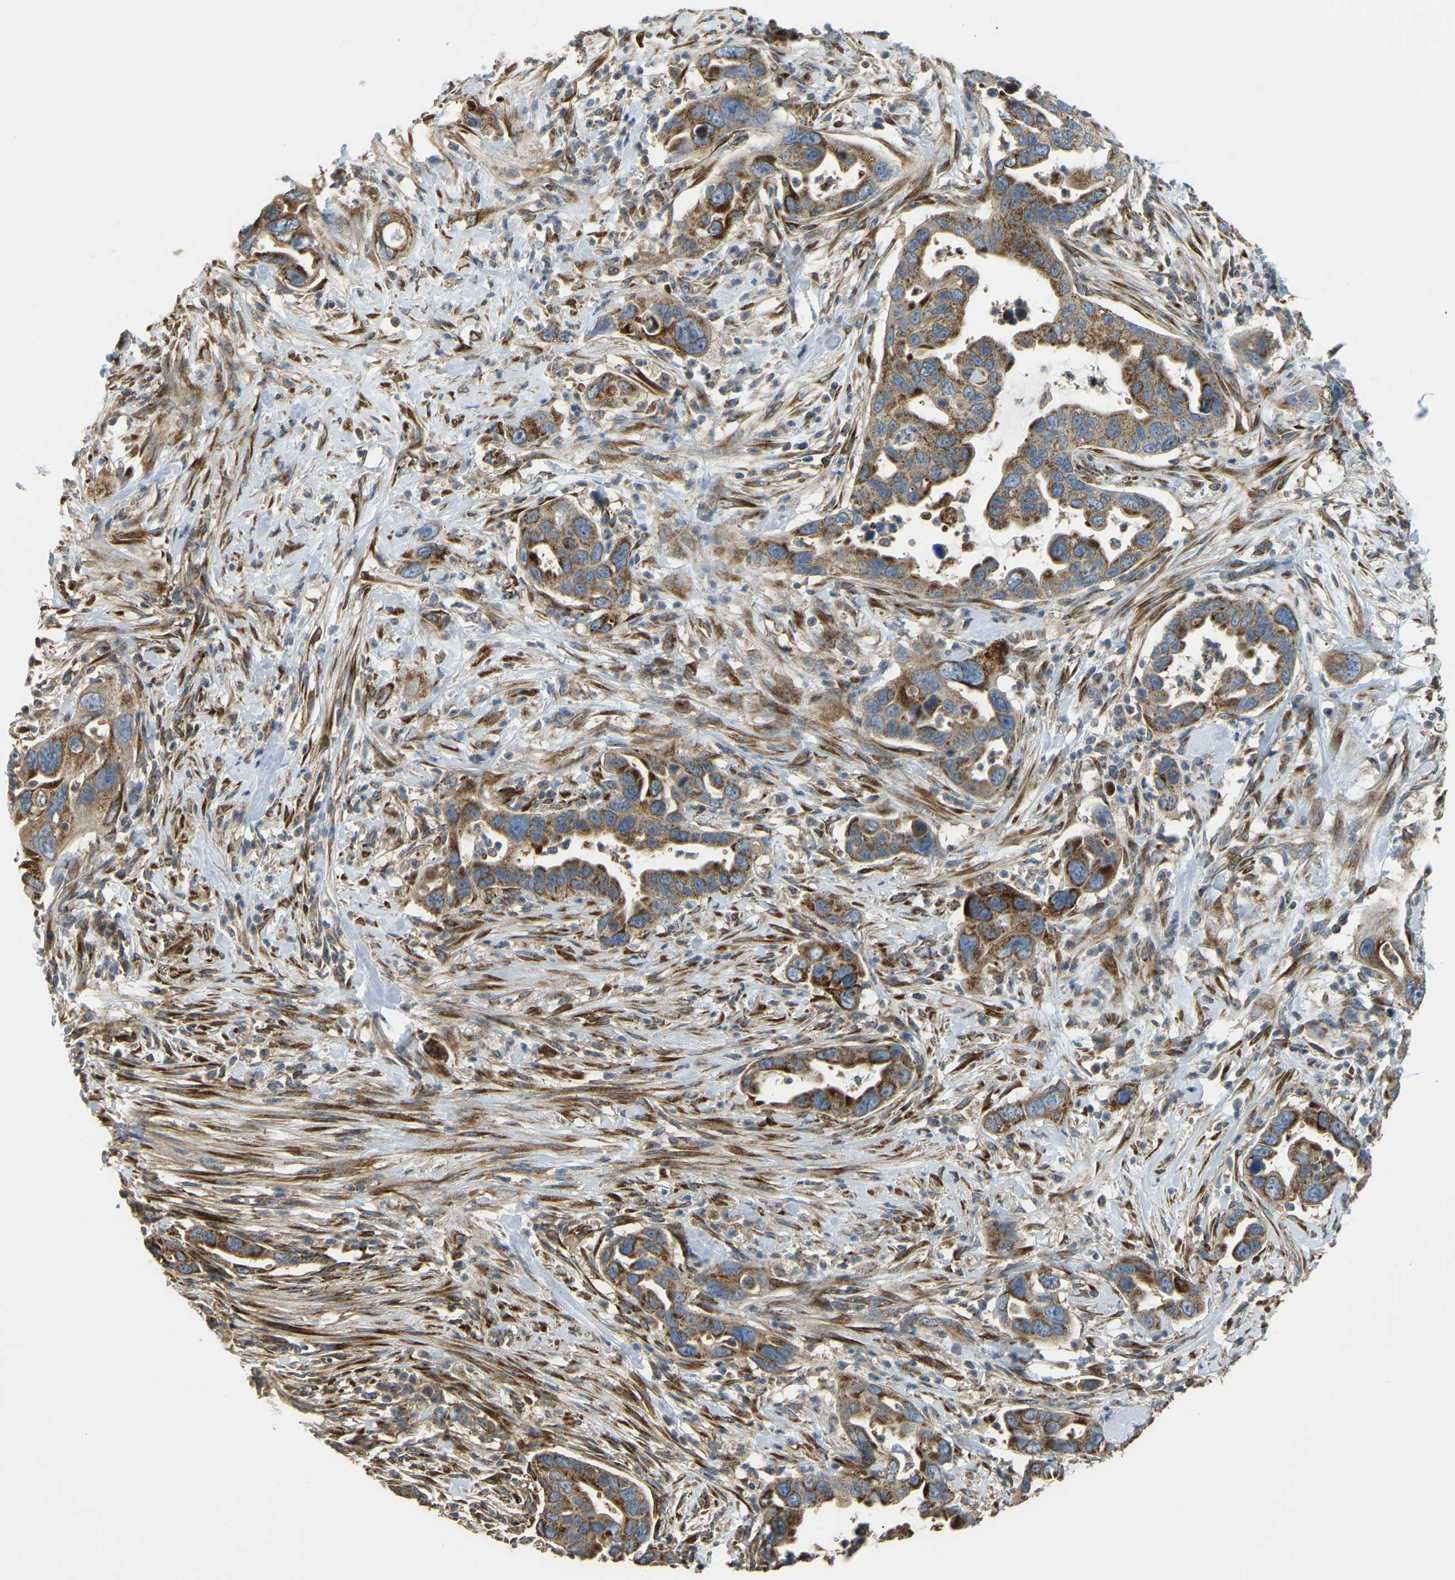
{"staining": {"intensity": "moderate", "quantity": ">75%", "location": "cytoplasmic/membranous"}, "tissue": "pancreatic cancer", "cell_type": "Tumor cells", "image_type": "cancer", "snomed": [{"axis": "morphology", "description": "Adenocarcinoma, NOS"}, {"axis": "topography", "description": "Pancreas"}], "caption": "High-power microscopy captured an immunohistochemistry (IHC) histopathology image of pancreatic cancer (adenocarcinoma), revealing moderate cytoplasmic/membranous positivity in approximately >75% of tumor cells. The staining is performed using DAB (3,3'-diaminobenzidine) brown chromogen to label protein expression. The nuclei are counter-stained blue using hematoxylin.", "gene": "PSMD7", "patient": {"sex": "female", "age": 70}}